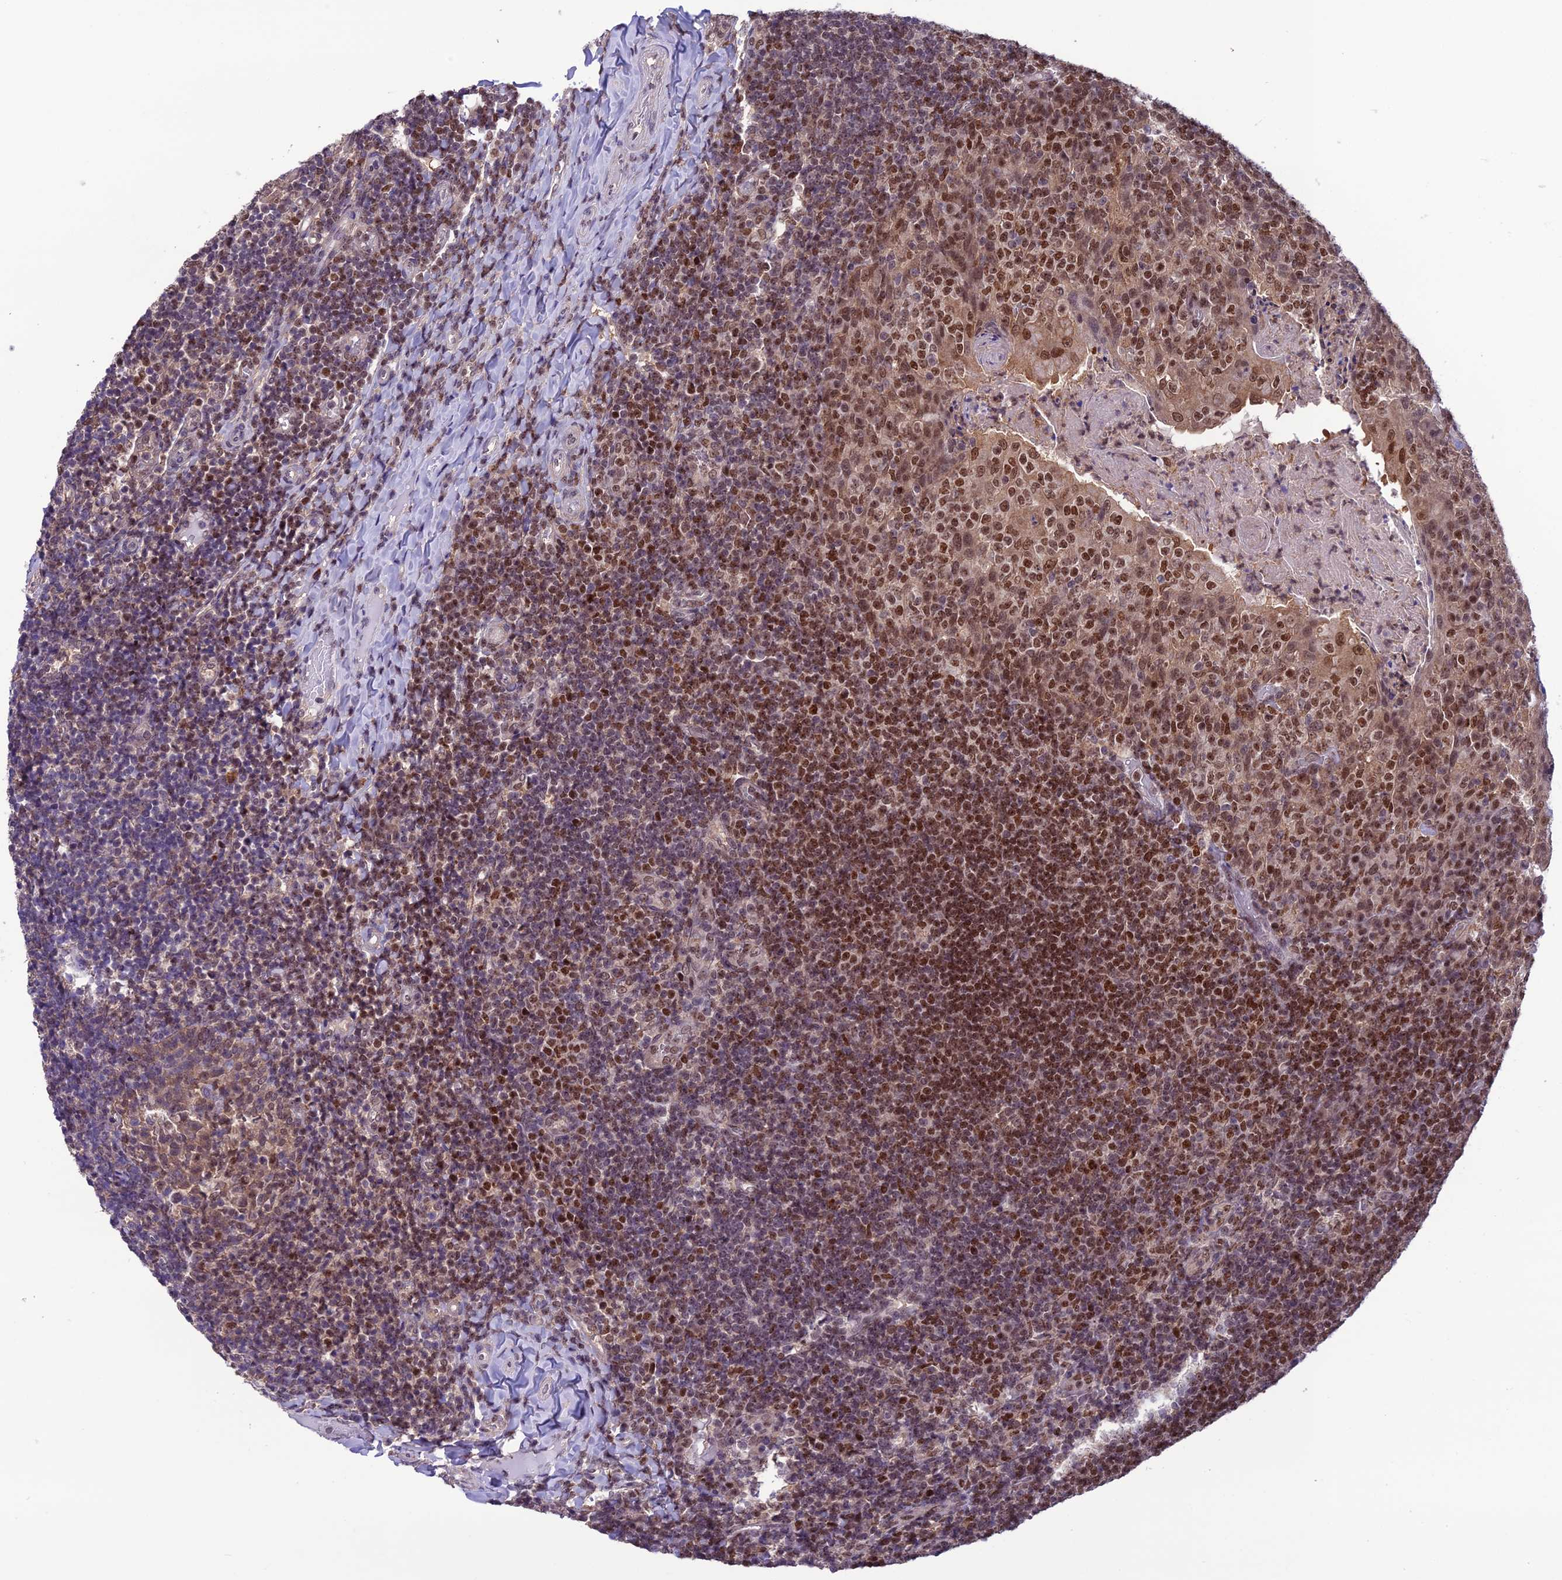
{"staining": {"intensity": "moderate", "quantity": "25%-75%", "location": "nuclear"}, "tissue": "tonsil", "cell_type": "Germinal center cells", "image_type": "normal", "snomed": [{"axis": "morphology", "description": "Normal tissue, NOS"}, {"axis": "topography", "description": "Tonsil"}], "caption": "Protein expression analysis of unremarkable human tonsil reveals moderate nuclear staining in approximately 25%-75% of germinal center cells. (DAB IHC, brown staining for protein, blue staining for nuclei).", "gene": "MIS12", "patient": {"sex": "female", "age": 10}}